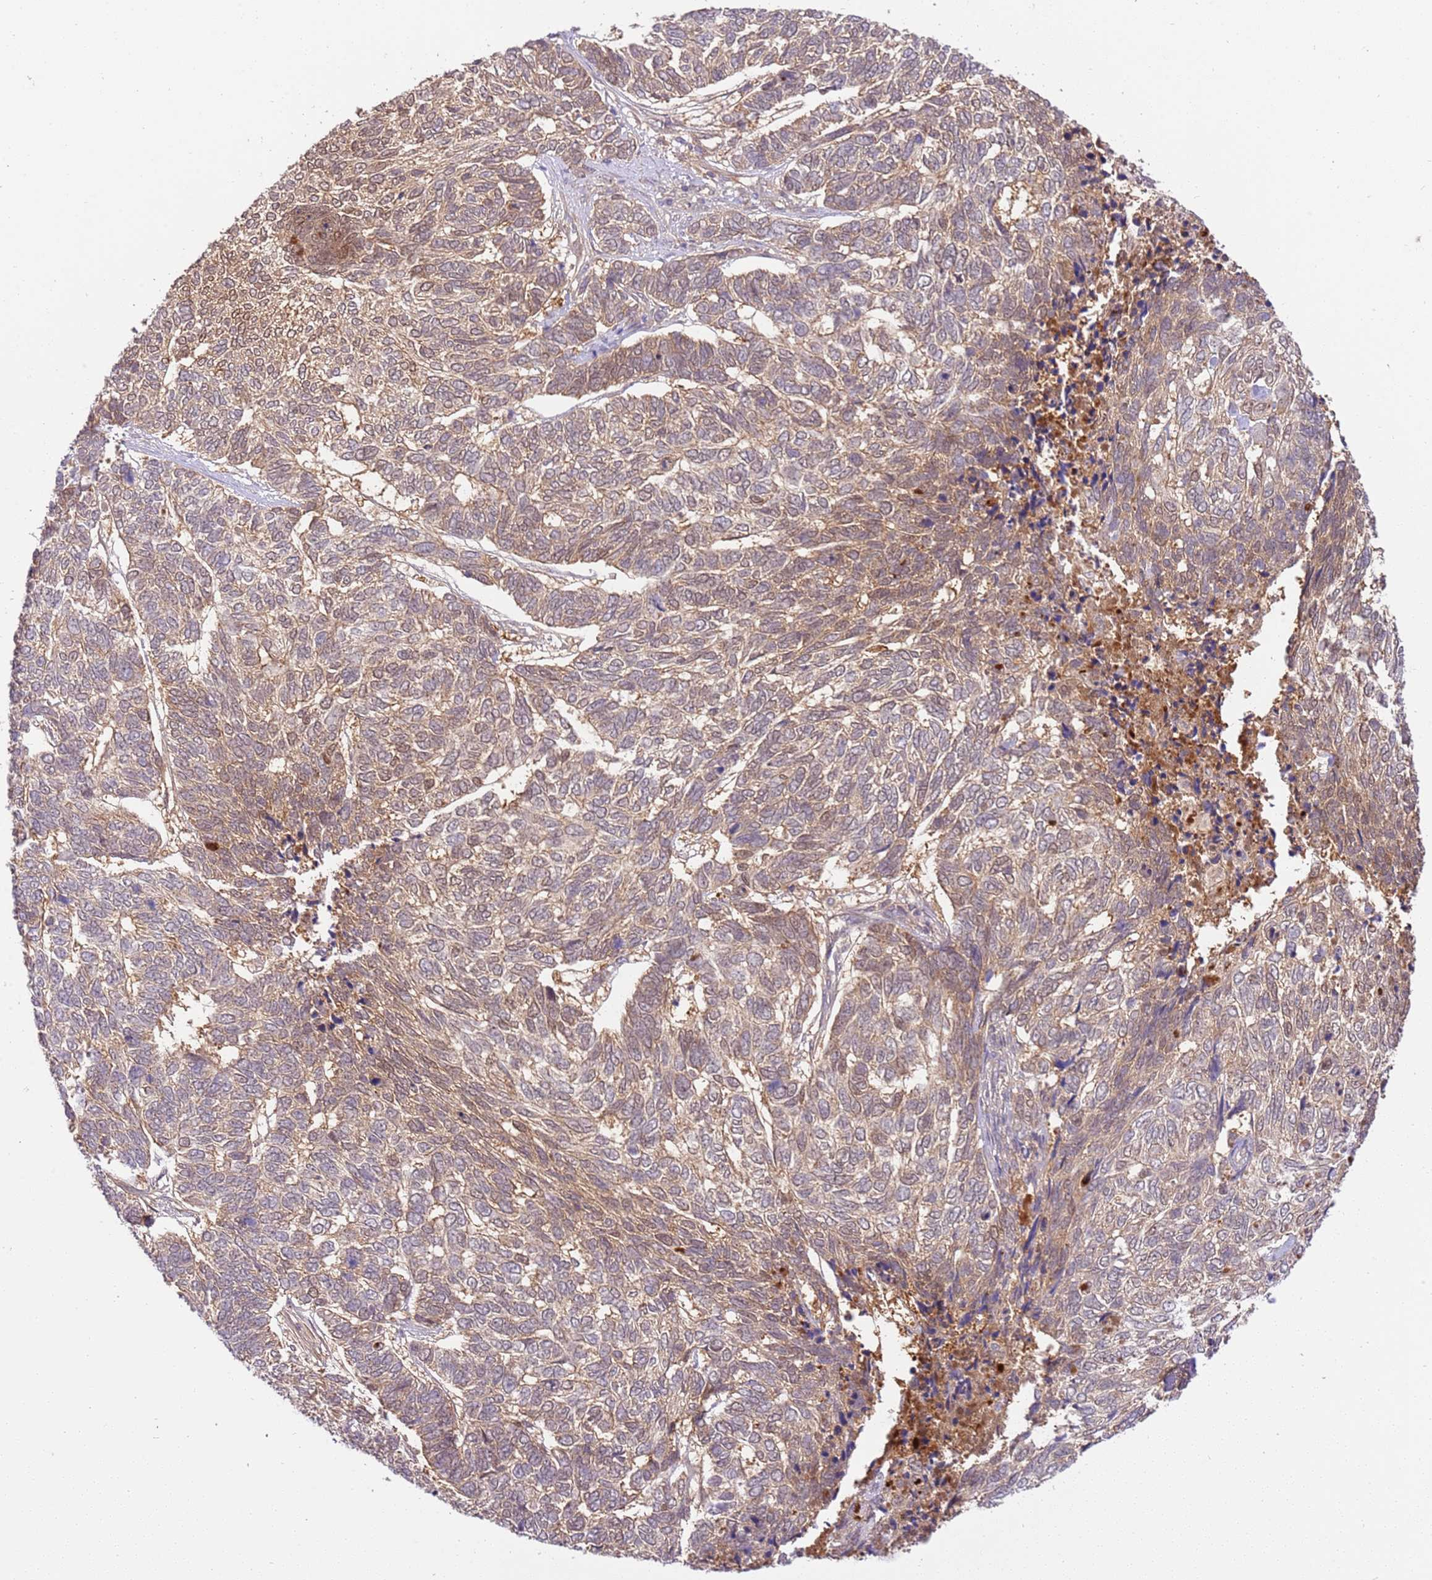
{"staining": {"intensity": "weak", "quantity": ">75%", "location": "cytoplasmic/membranous"}, "tissue": "skin cancer", "cell_type": "Tumor cells", "image_type": "cancer", "snomed": [{"axis": "morphology", "description": "Basal cell carcinoma"}, {"axis": "topography", "description": "Skin"}], "caption": "Immunohistochemistry histopathology image of neoplastic tissue: human skin cancer (basal cell carcinoma) stained using immunohistochemistry (IHC) exhibits low levels of weak protein expression localized specifically in the cytoplasmic/membranous of tumor cells, appearing as a cytoplasmic/membranous brown color.", "gene": "C8G", "patient": {"sex": "female", "age": 65}}